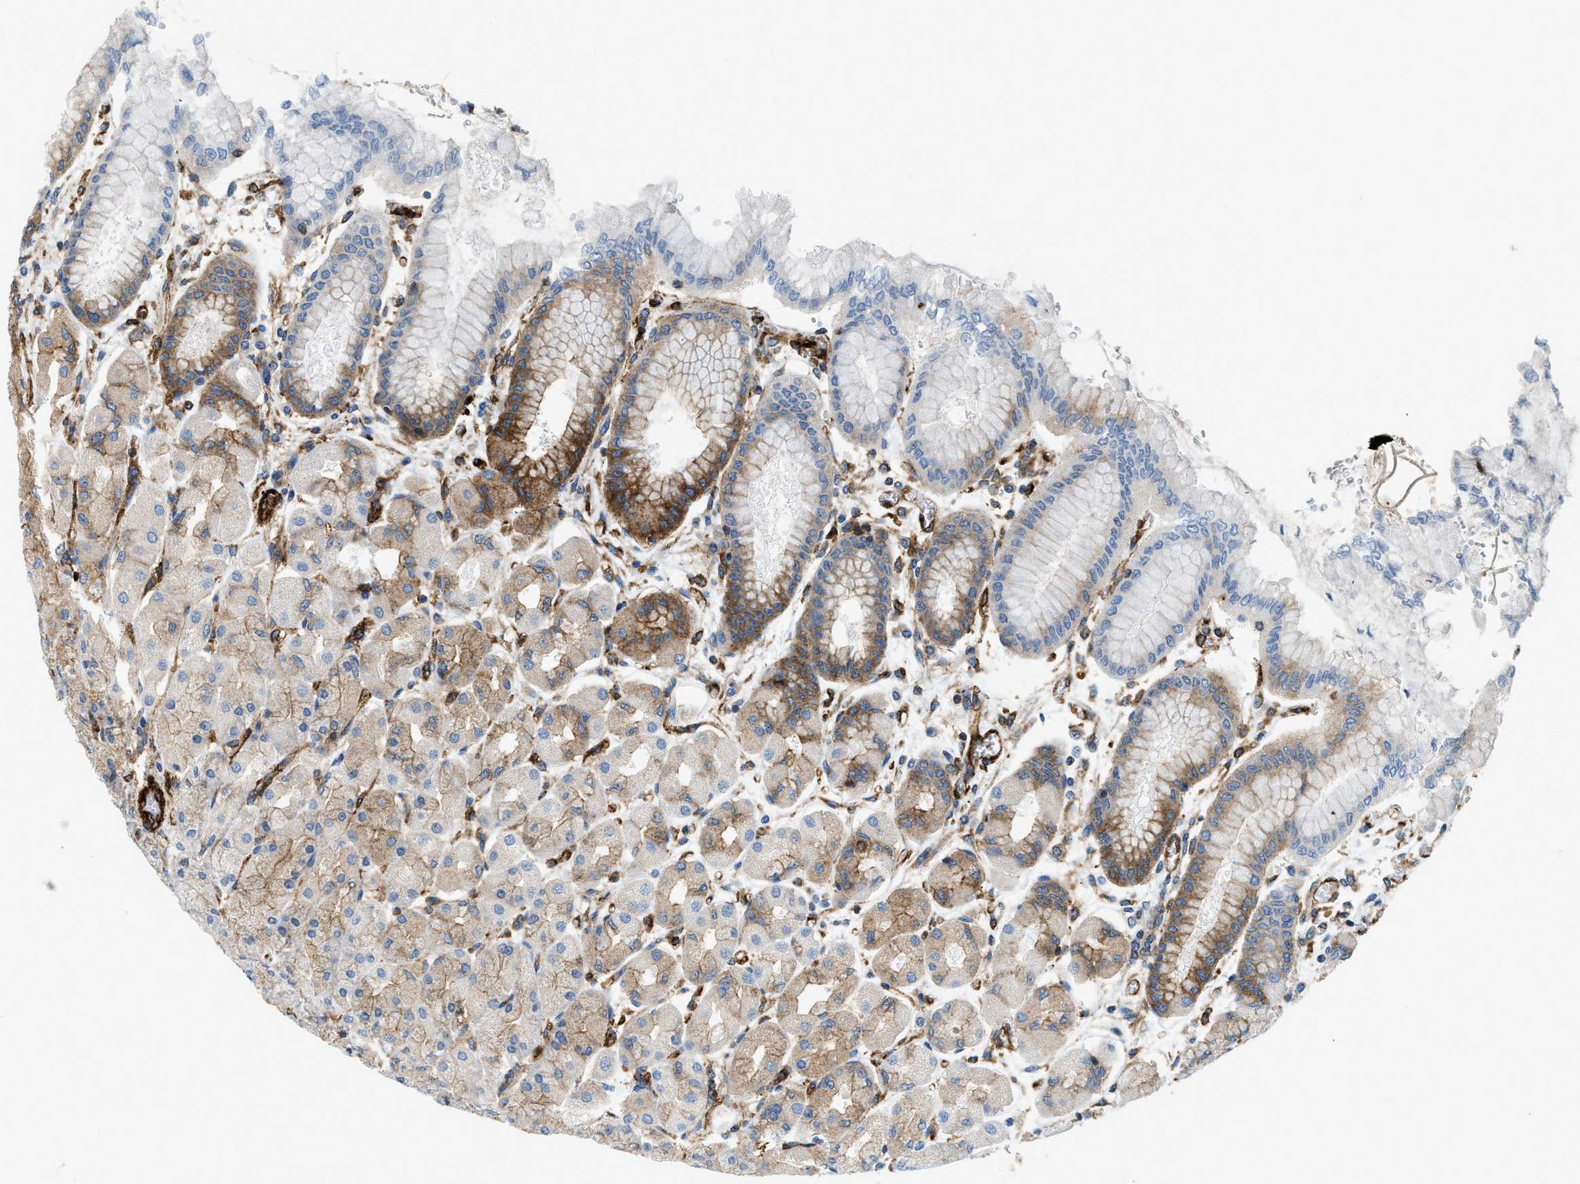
{"staining": {"intensity": "moderate", "quantity": "25%-75%", "location": "cytoplasmic/membranous"}, "tissue": "stomach", "cell_type": "Glandular cells", "image_type": "normal", "snomed": [{"axis": "morphology", "description": "Normal tissue, NOS"}, {"axis": "topography", "description": "Stomach, upper"}], "caption": "Benign stomach shows moderate cytoplasmic/membranous positivity in about 25%-75% of glandular cells, visualized by immunohistochemistry.", "gene": "HIP1", "patient": {"sex": "female", "age": 56}}